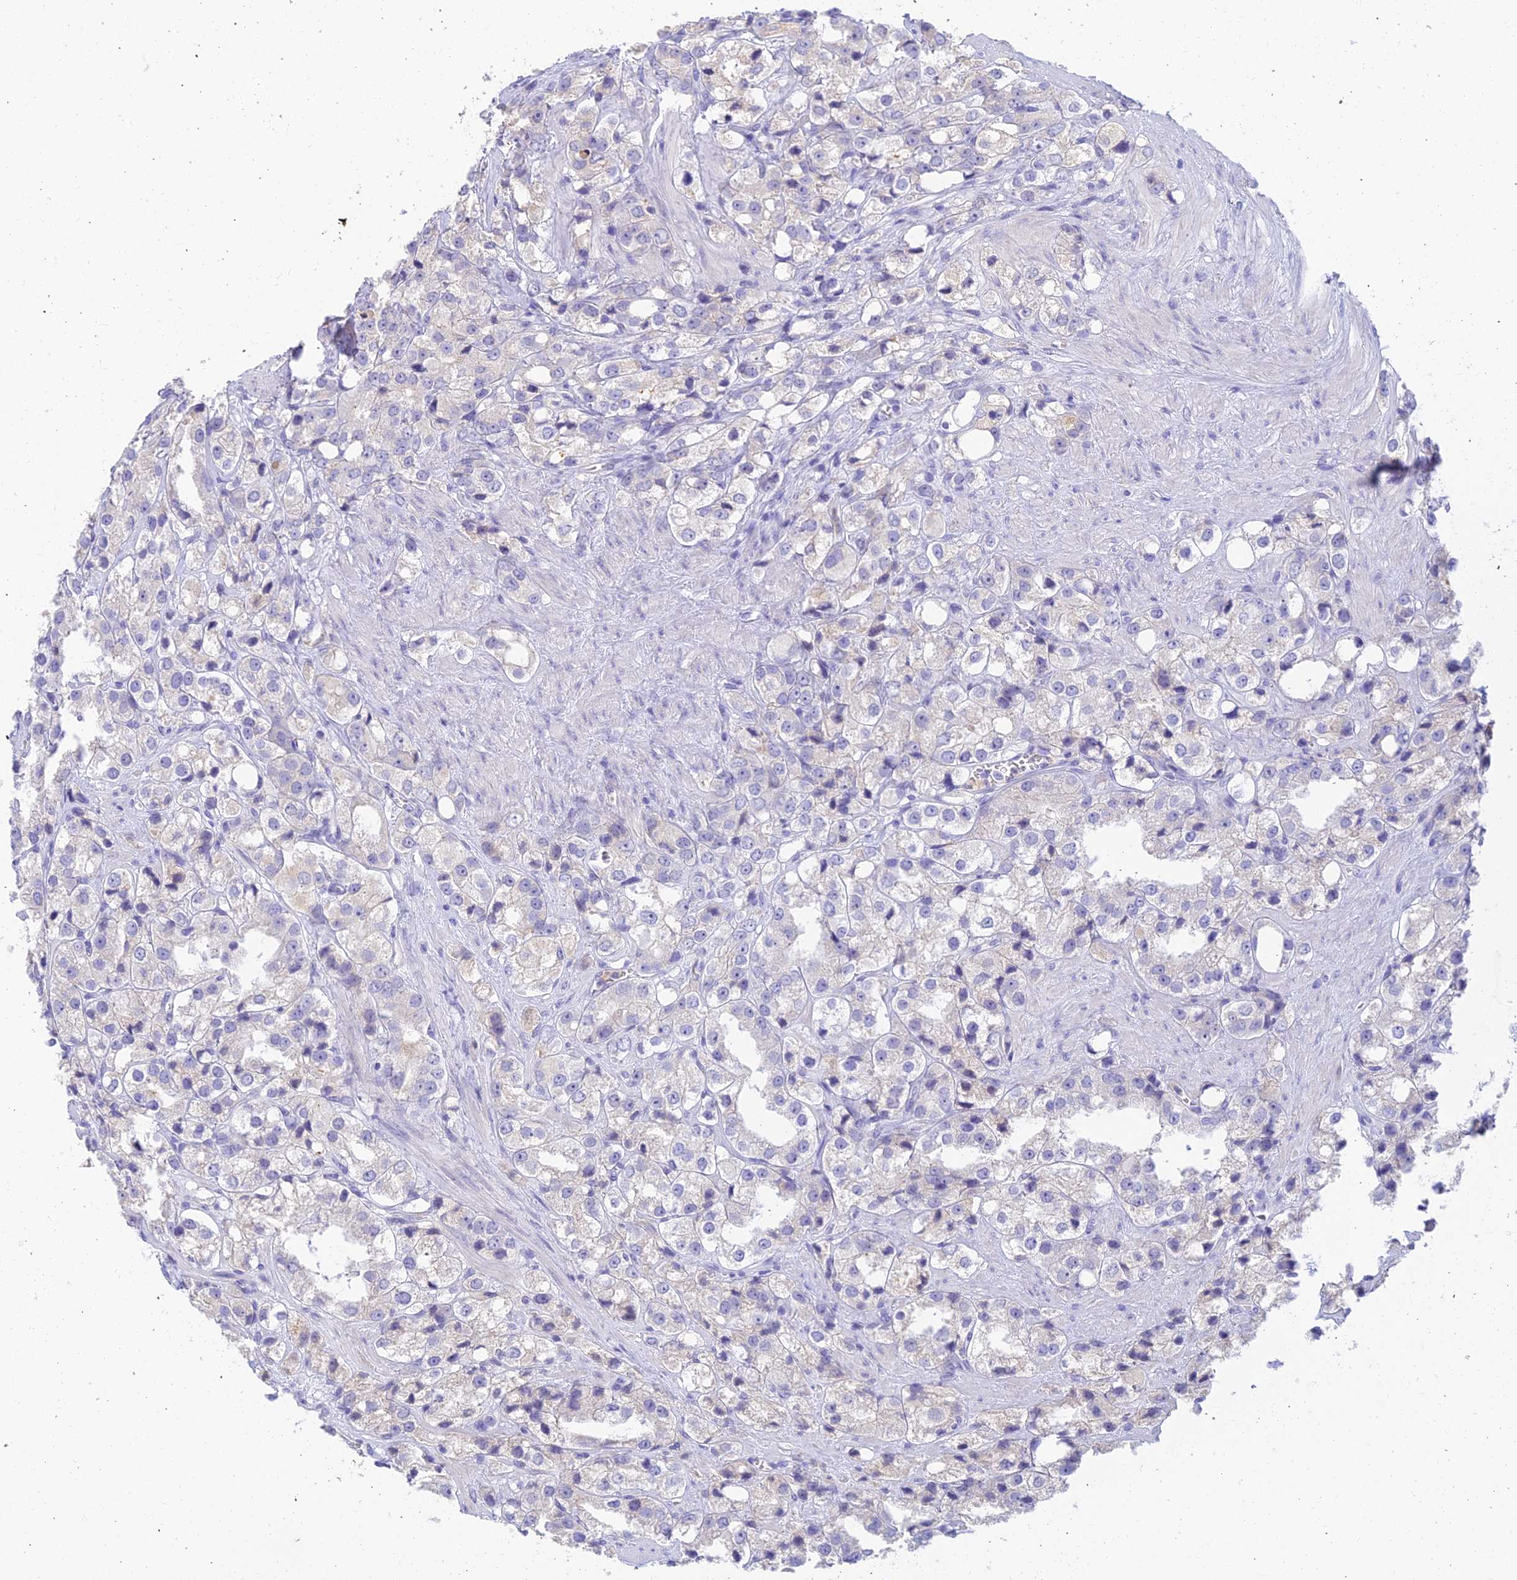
{"staining": {"intensity": "negative", "quantity": "none", "location": "none"}, "tissue": "prostate cancer", "cell_type": "Tumor cells", "image_type": "cancer", "snomed": [{"axis": "morphology", "description": "Adenocarcinoma, NOS"}, {"axis": "topography", "description": "Prostate"}], "caption": "There is no significant positivity in tumor cells of prostate cancer.", "gene": "INTS13", "patient": {"sex": "male", "age": 79}}